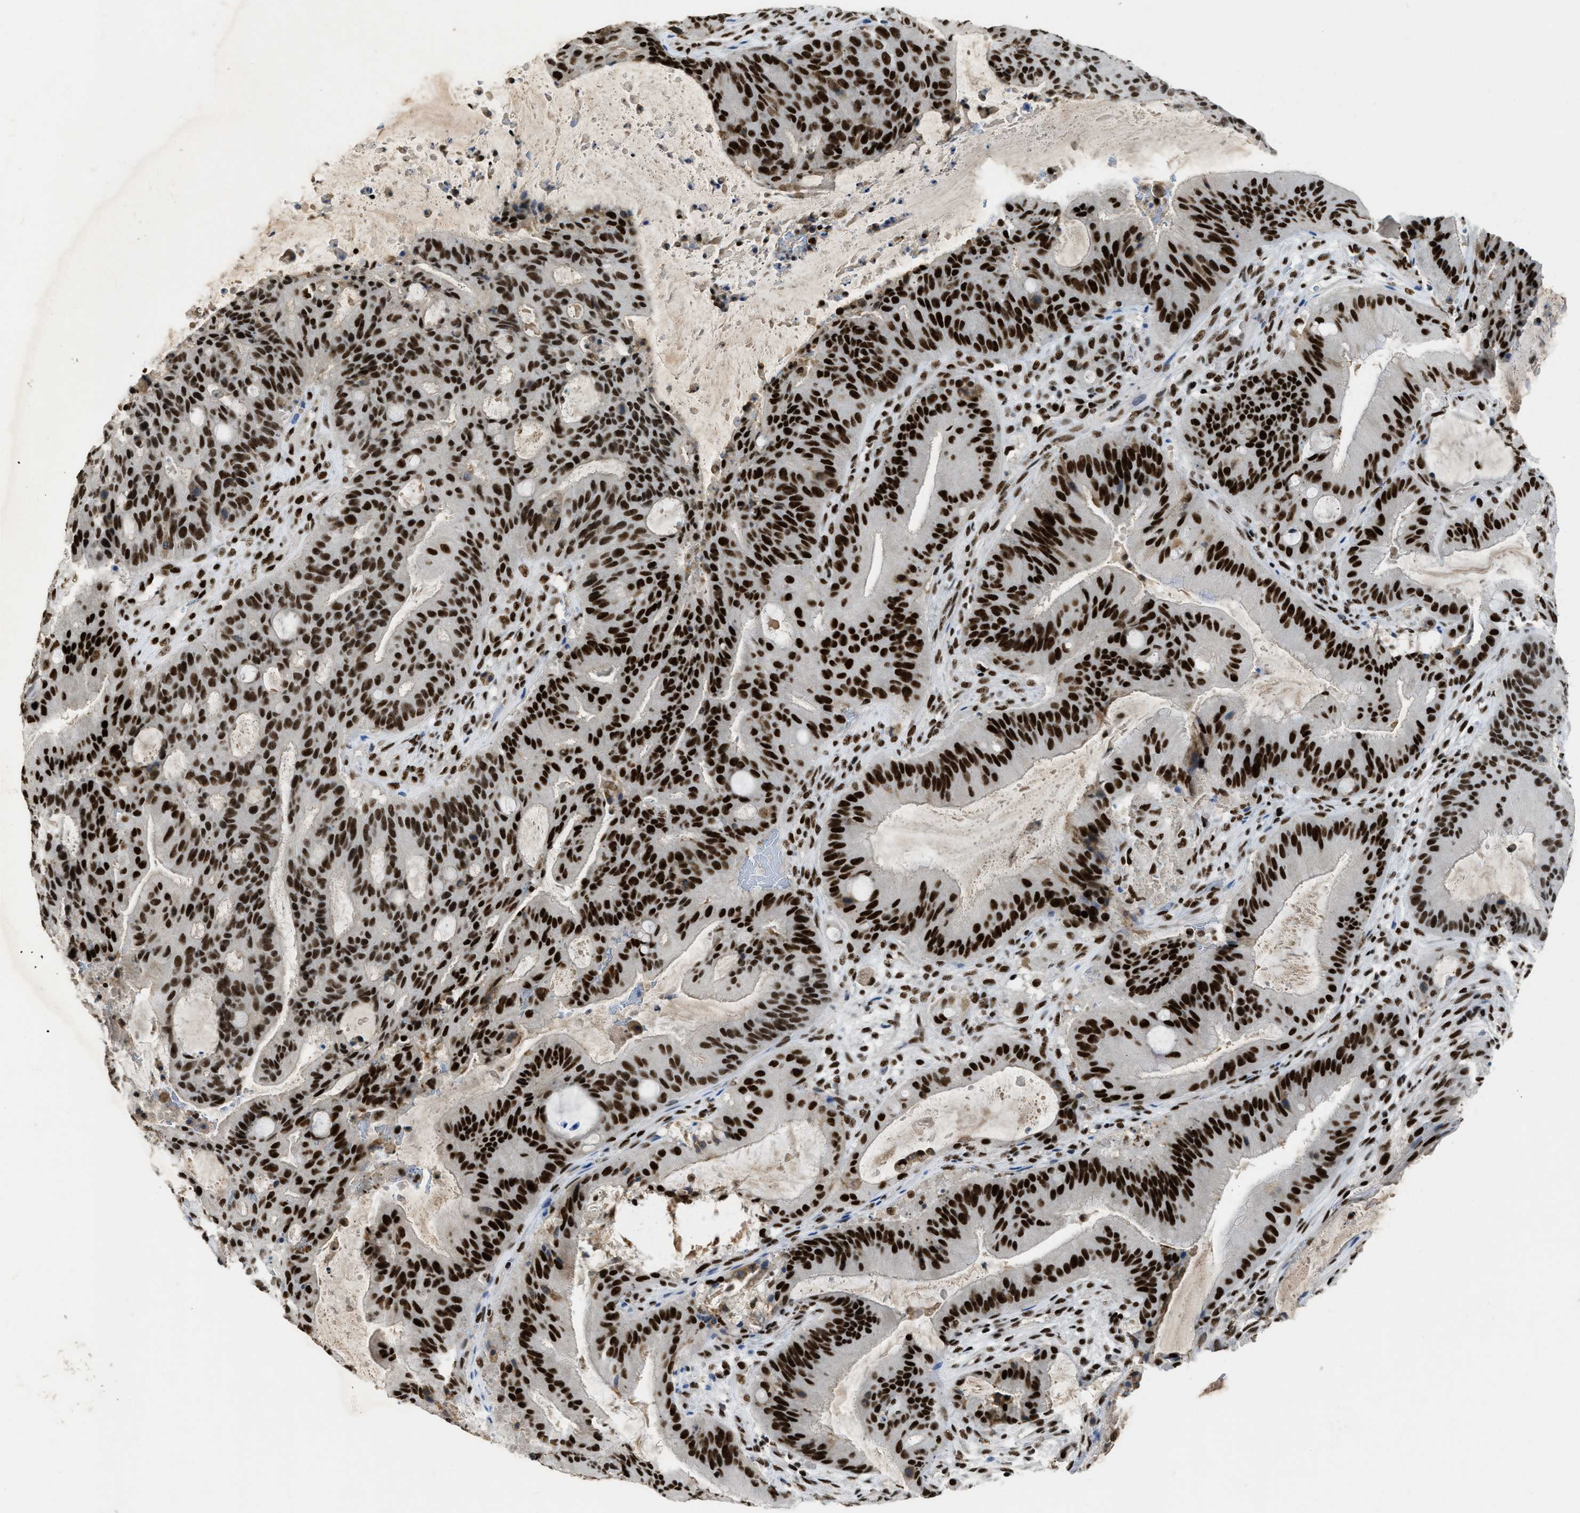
{"staining": {"intensity": "strong", "quantity": ">75%", "location": "nuclear"}, "tissue": "liver cancer", "cell_type": "Tumor cells", "image_type": "cancer", "snomed": [{"axis": "morphology", "description": "Normal tissue, NOS"}, {"axis": "morphology", "description": "Cholangiocarcinoma"}, {"axis": "topography", "description": "Liver"}, {"axis": "topography", "description": "Peripheral nerve tissue"}], "caption": "IHC micrograph of neoplastic tissue: human liver cancer (cholangiocarcinoma) stained using IHC shows high levels of strong protein expression localized specifically in the nuclear of tumor cells, appearing as a nuclear brown color.", "gene": "SCAF4", "patient": {"sex": "female", "age": 73}}